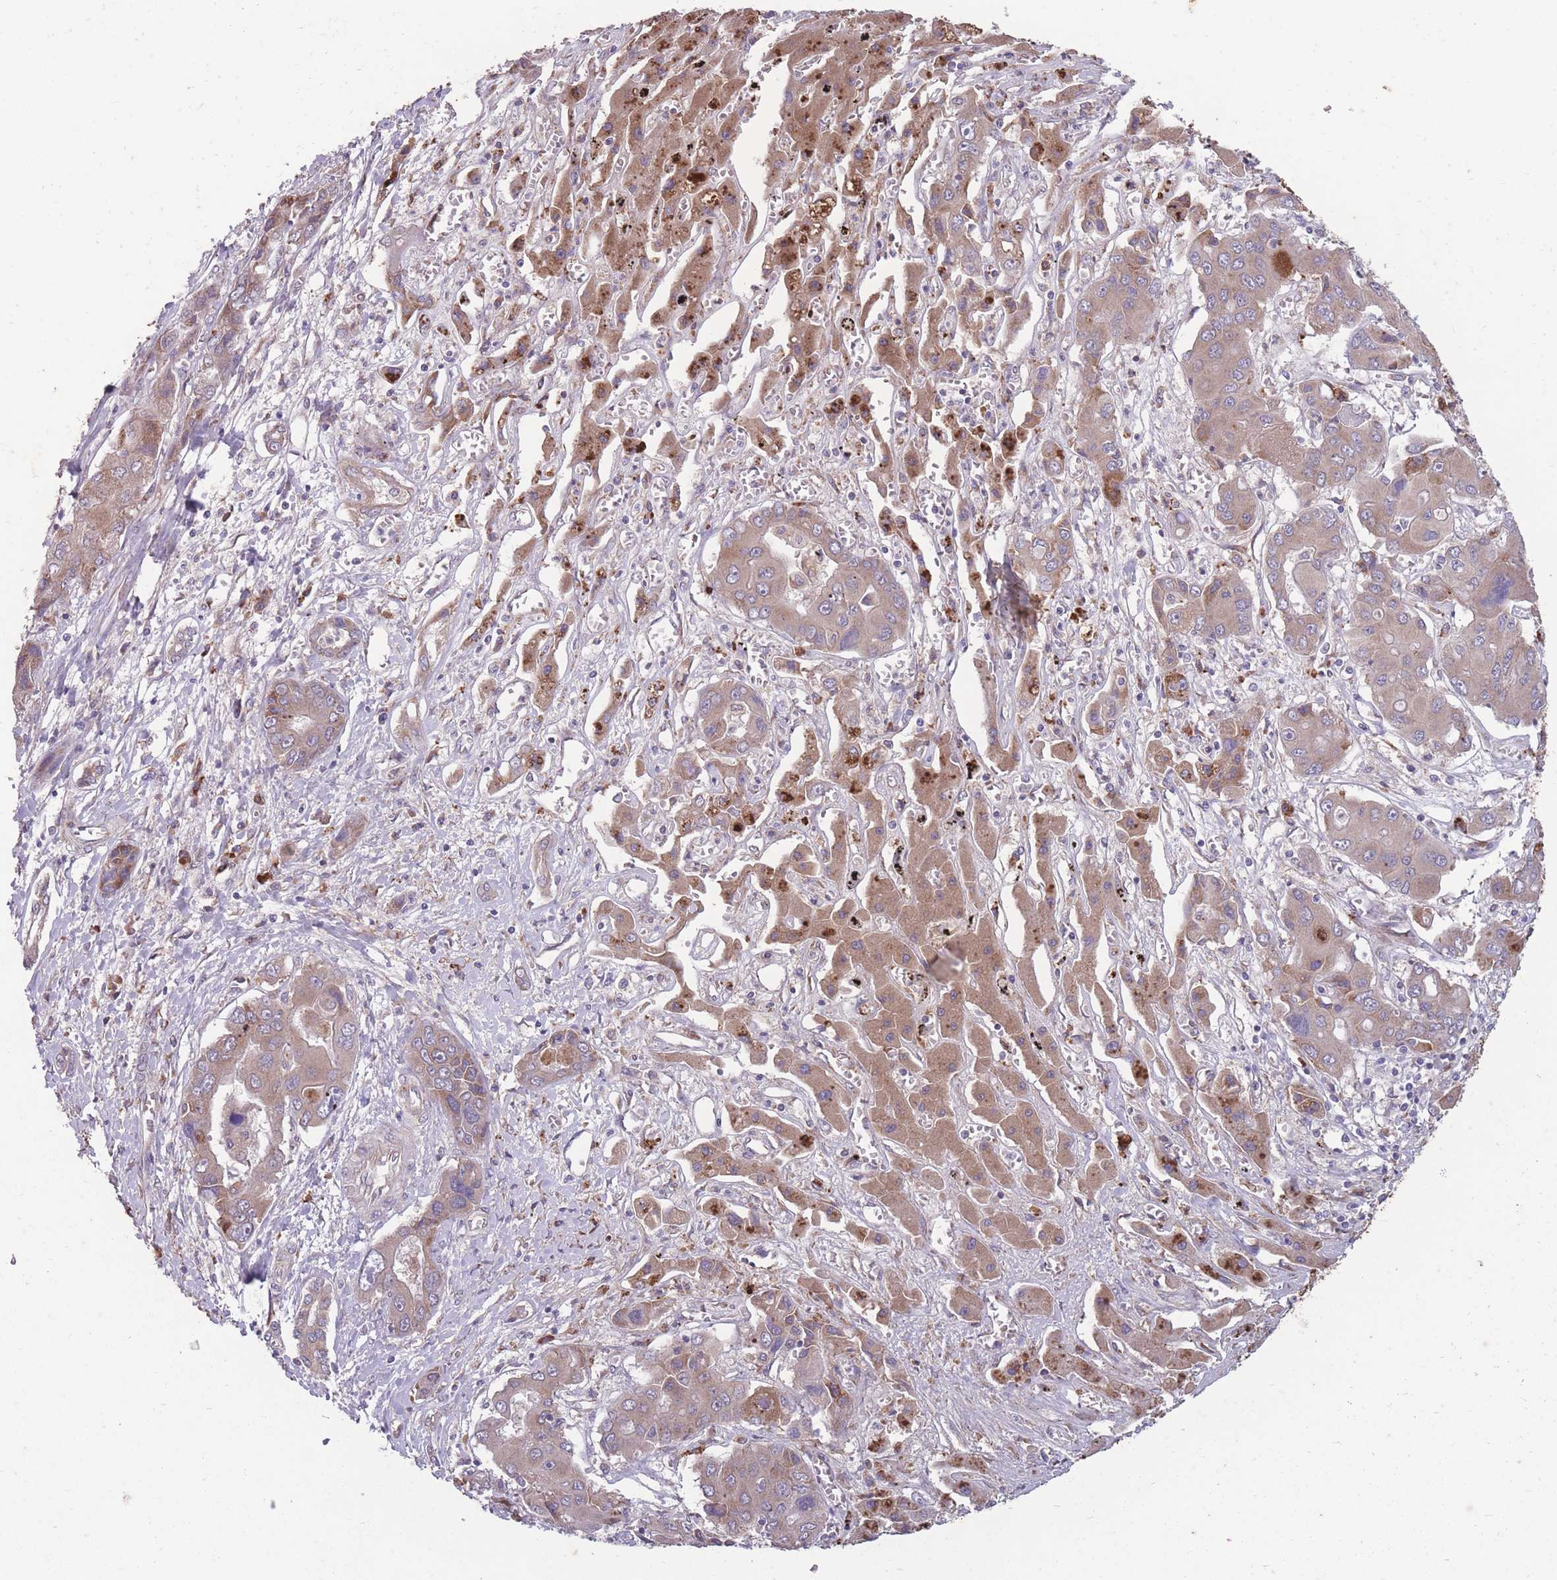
{"staining": {"intensity": "weak", "quantity": "25%-75%", "location": "cytoplasmic/membranous"}, "tissue": "liver cancer", "cell_type": "Tumor cells", "image_type": "cancer", "snomed": [{"axis": "morphology", "description": "Cholangiocarcinoma"}, {"axis": "topography", "description": "Liver"}], "caption": "Weak cytoplasmic/membranous positivity for a protein is identified in about 25%-75% of tumor cells of liver cancer using IHC.", "gene": "STIM2", "patient": {"sex": "male", "age": 67}}